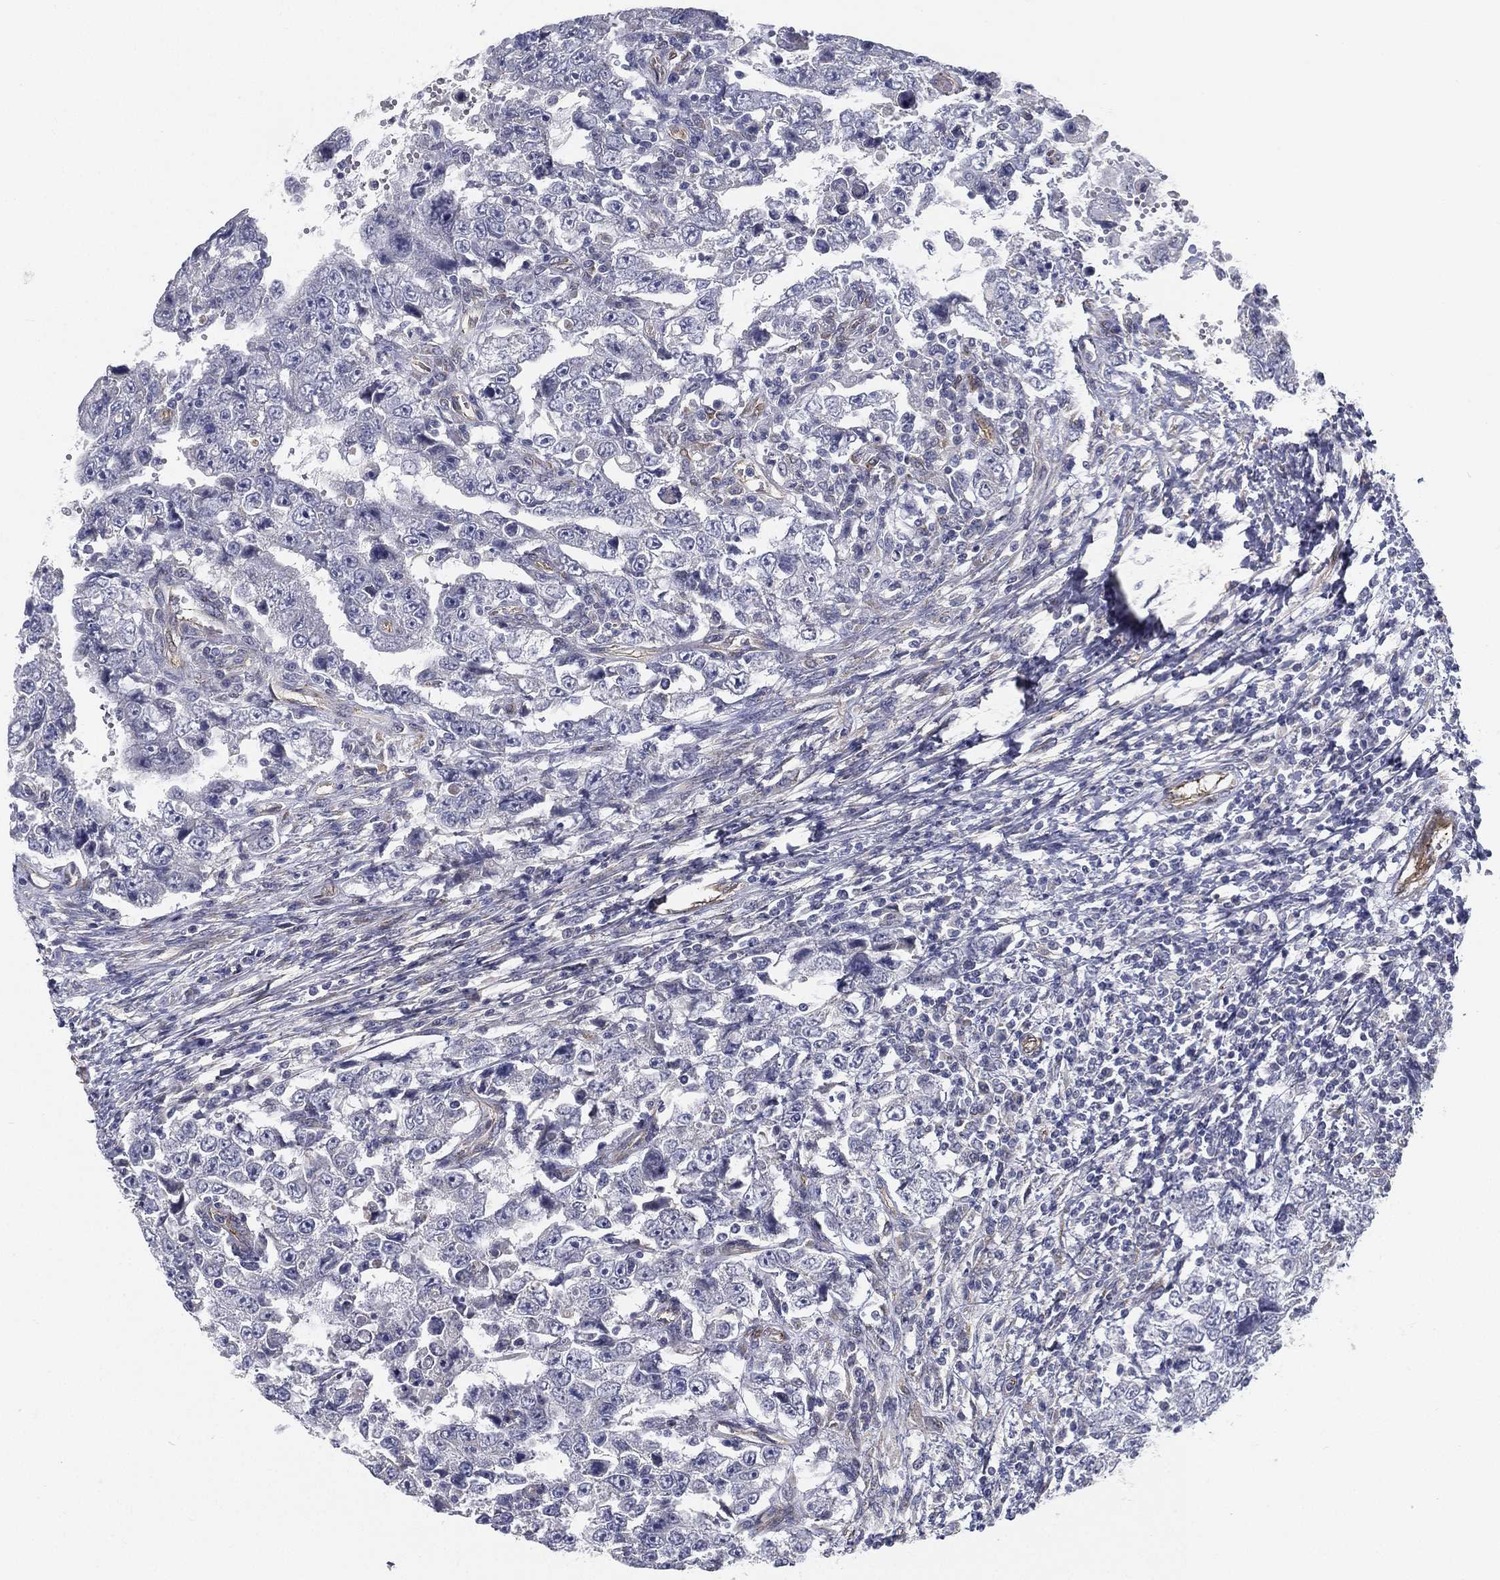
{"staining": {"intensity": "negative", "quantity": "none", "location": "none"}, "tissue": "testis cancer", "cell_type": "Tumor cells", "image_type": "cancer", "snomed": [{"axis": "morphology", "description": "Carcinoma, Embryonal, NOS"}, {"axis": "topography", "description": "Testis"}], "caption": "IHC photomicrograph of neoplastic tissue: human embryonal carcinoma (testis) stained with DAB (3,3'-diaminobenzidine) demonstrates no significant protein staining in tumor cells.", "gene": "LRRC56", "patient": {"sex": "male", "age": 26}}